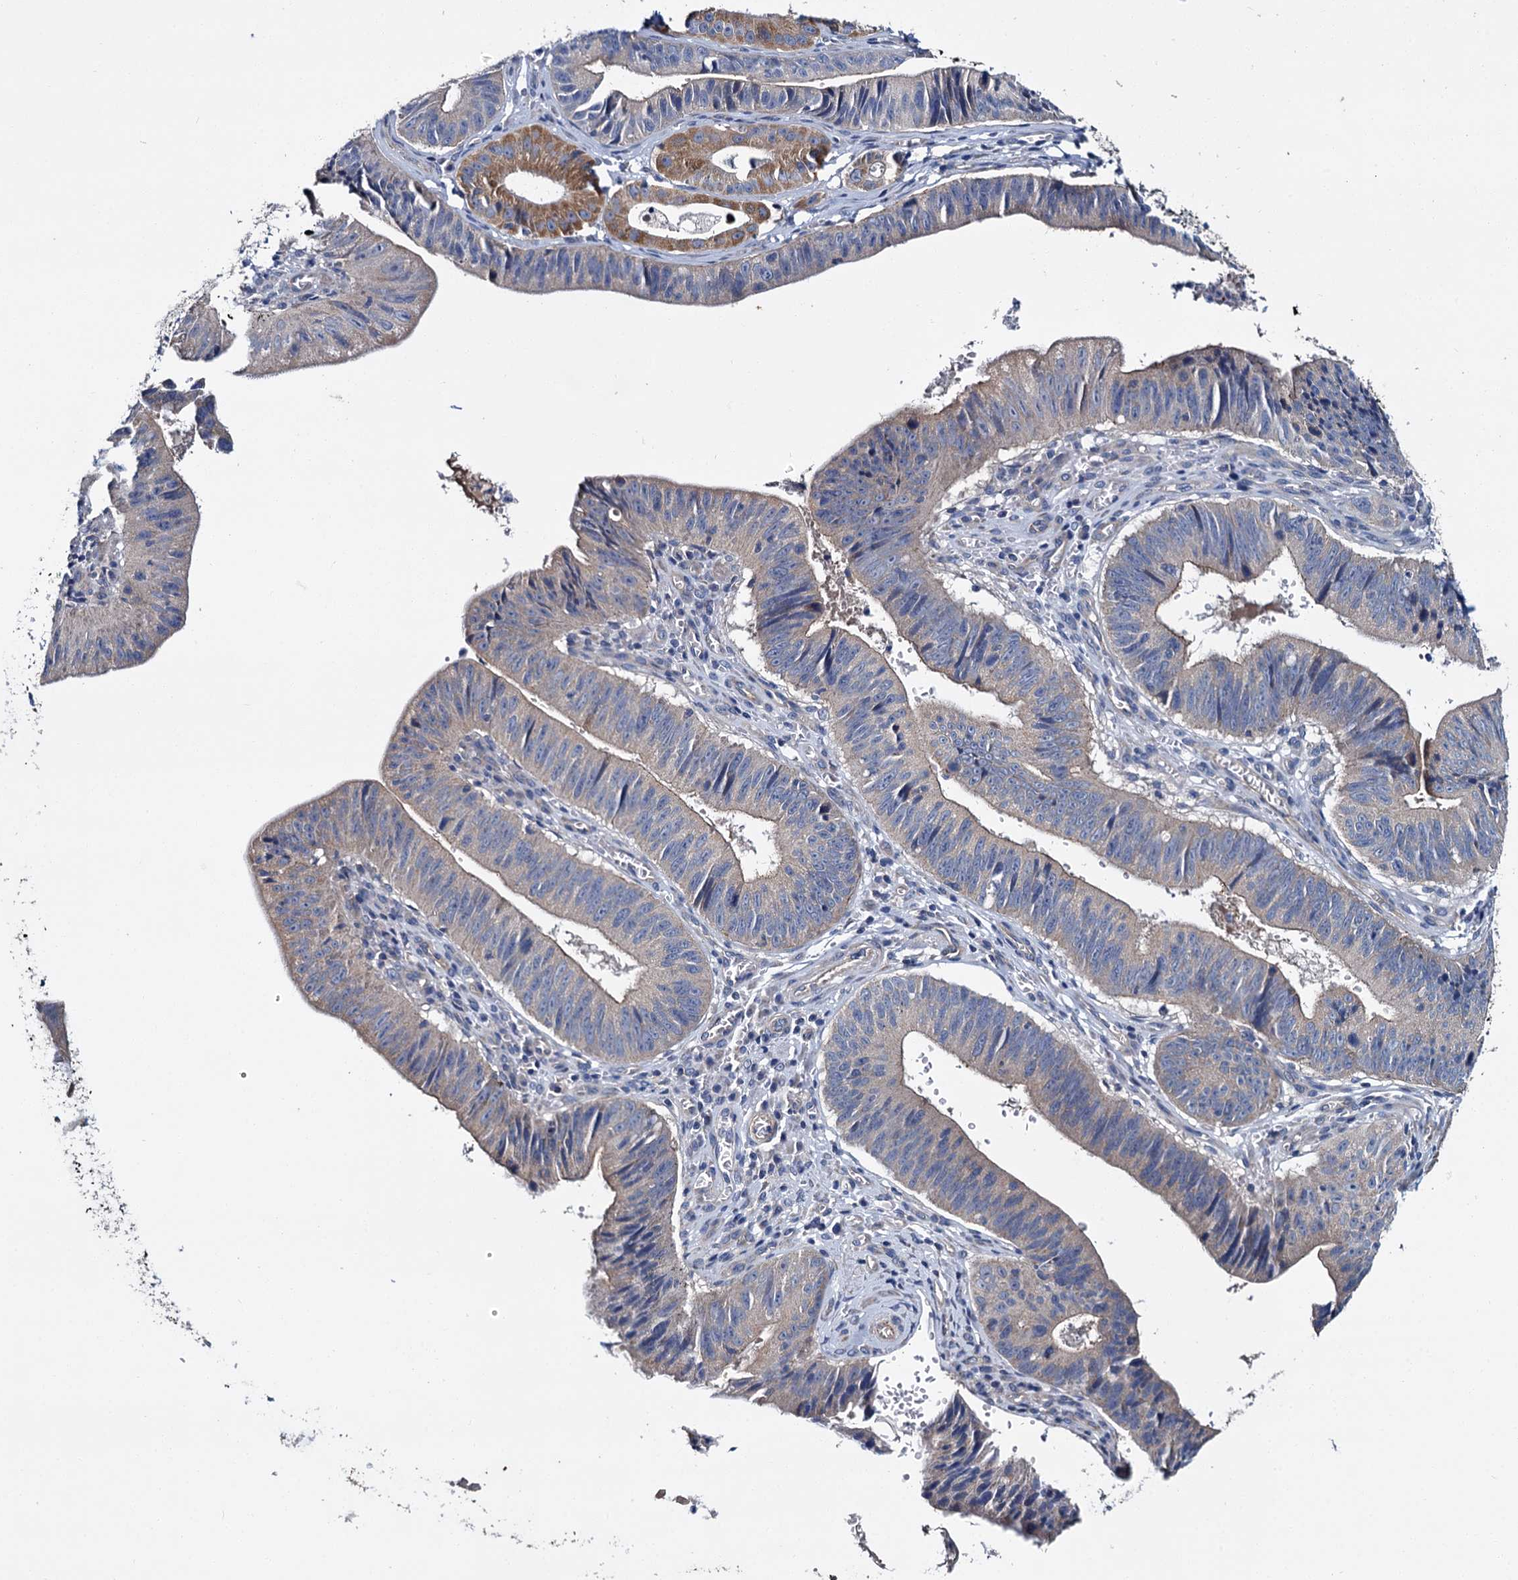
{"staining": {"intensity": "moderate", "quantity": "<25%", "location": "cytoplasmic/membranous"}, "tissue": "stomach cancer", "cell_type": "Tumor cells", "image_type": "cancer", "snomed": [{"axis": "morphology", "description": "Adenocarcinoma, NOS"}, {"axis": "topography", "description": "Stomach"}], "caption": "A brown stain labels moderate cytoplasmic/membranous staining of a protein in human adenocarcinoma (stomach) tumor cells. (IHC, brightfield microscopy, high magnification).", "gene": "CEP295", "patient": {"sex": "male", "age": 59}}